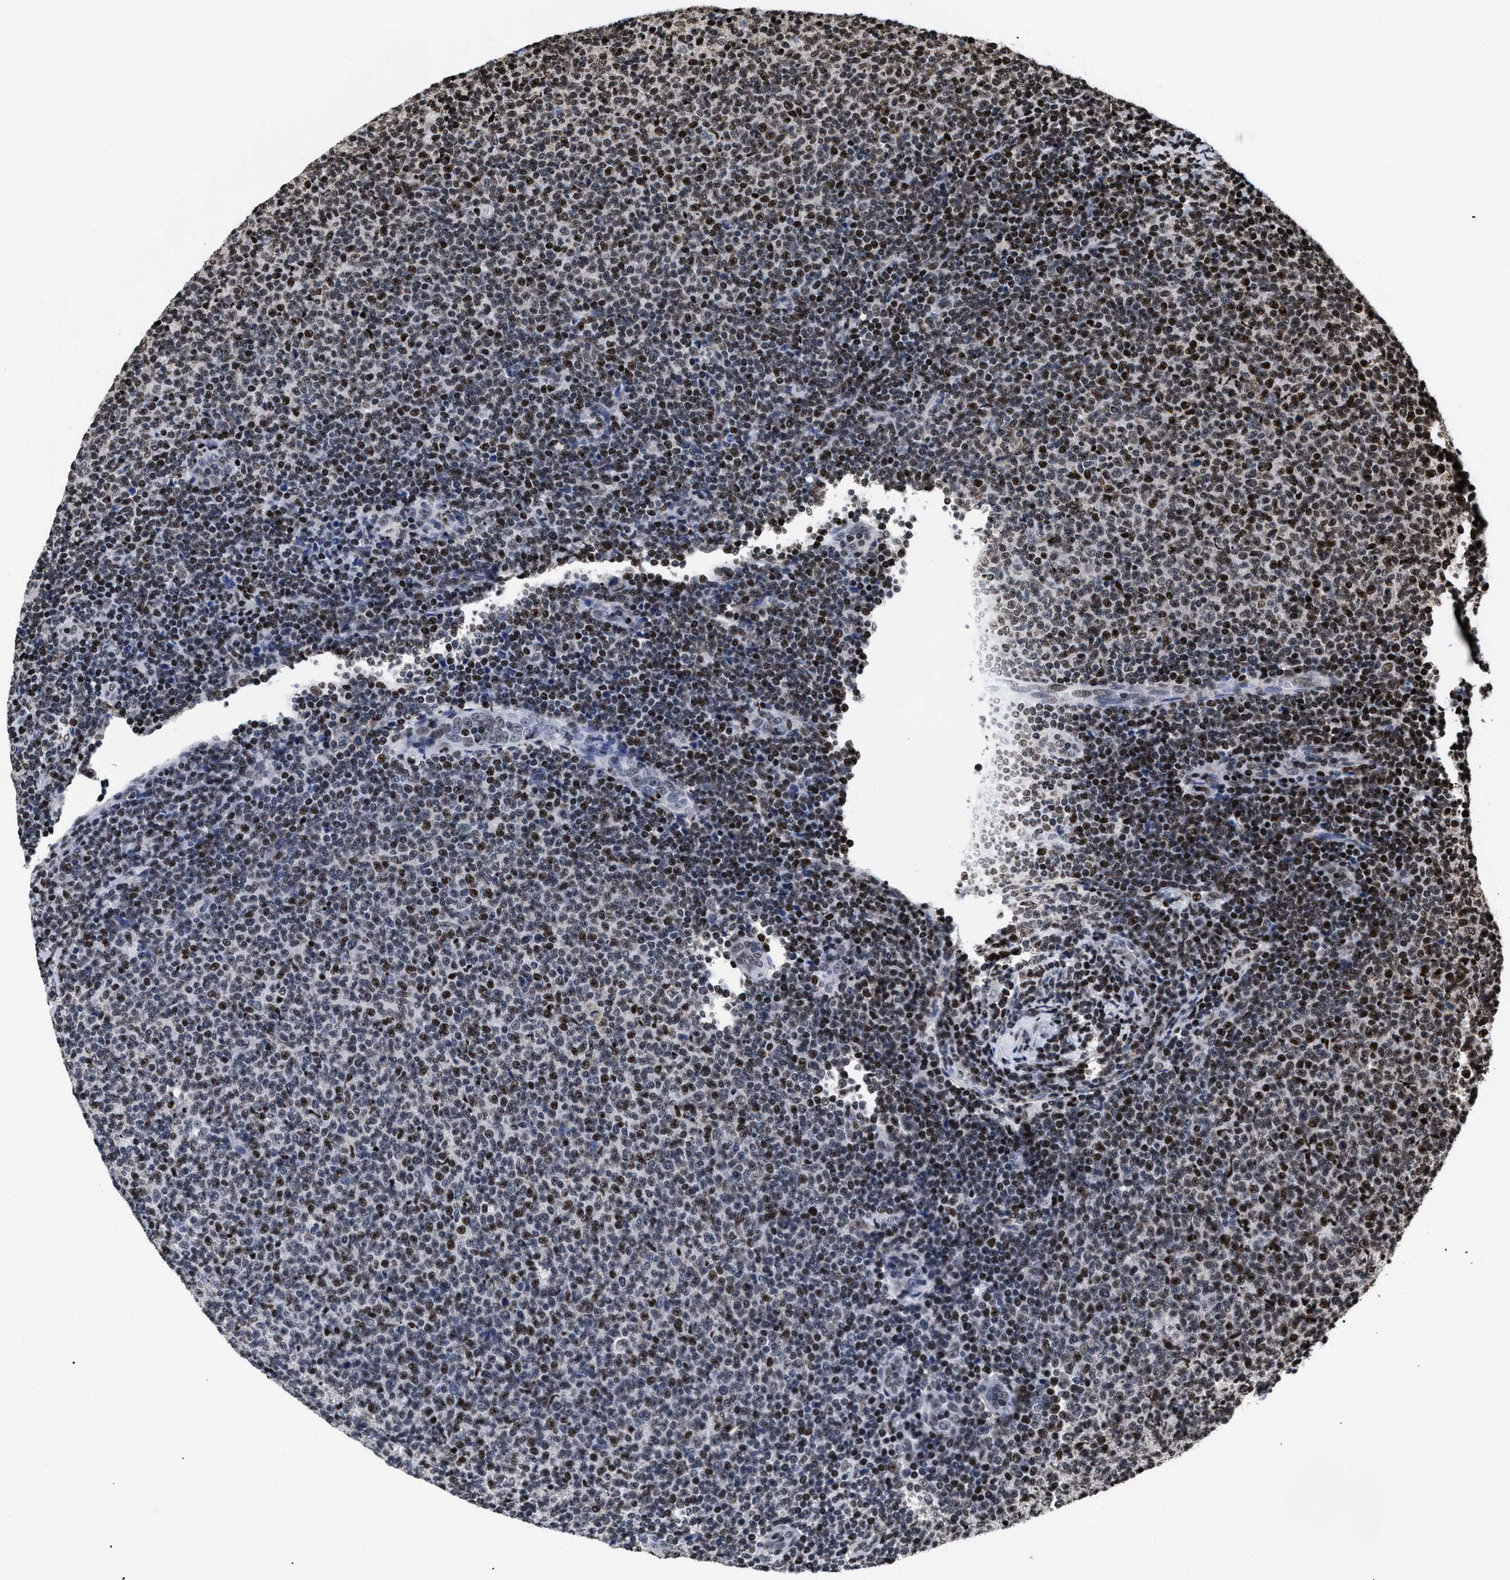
{"staining": {"intensity": "strong", "quantity": "25%-75%", "location": "nuclear"}, "tissue": "lymphoma", "cell_type": "Tumor cells", "image_type": "cancer", "snomed": [{"axis": "morphology", "description": "Malignant lymphoma, non-Hodgkin's type, Low grade"}, {"axis": "topography", "description": "Lymph node"}], "caption": "Immunohistochemistry (IHC) photomicrograph of low-grade malignant lymphoma, non-Hodgkin's type stained for a protein (brown), which demonstrates high levels of strong nuclear staining in about 25%-75% of tumor cells.", "gene": "CALHM3", "patient": {"sex": "male", "age": 66}}